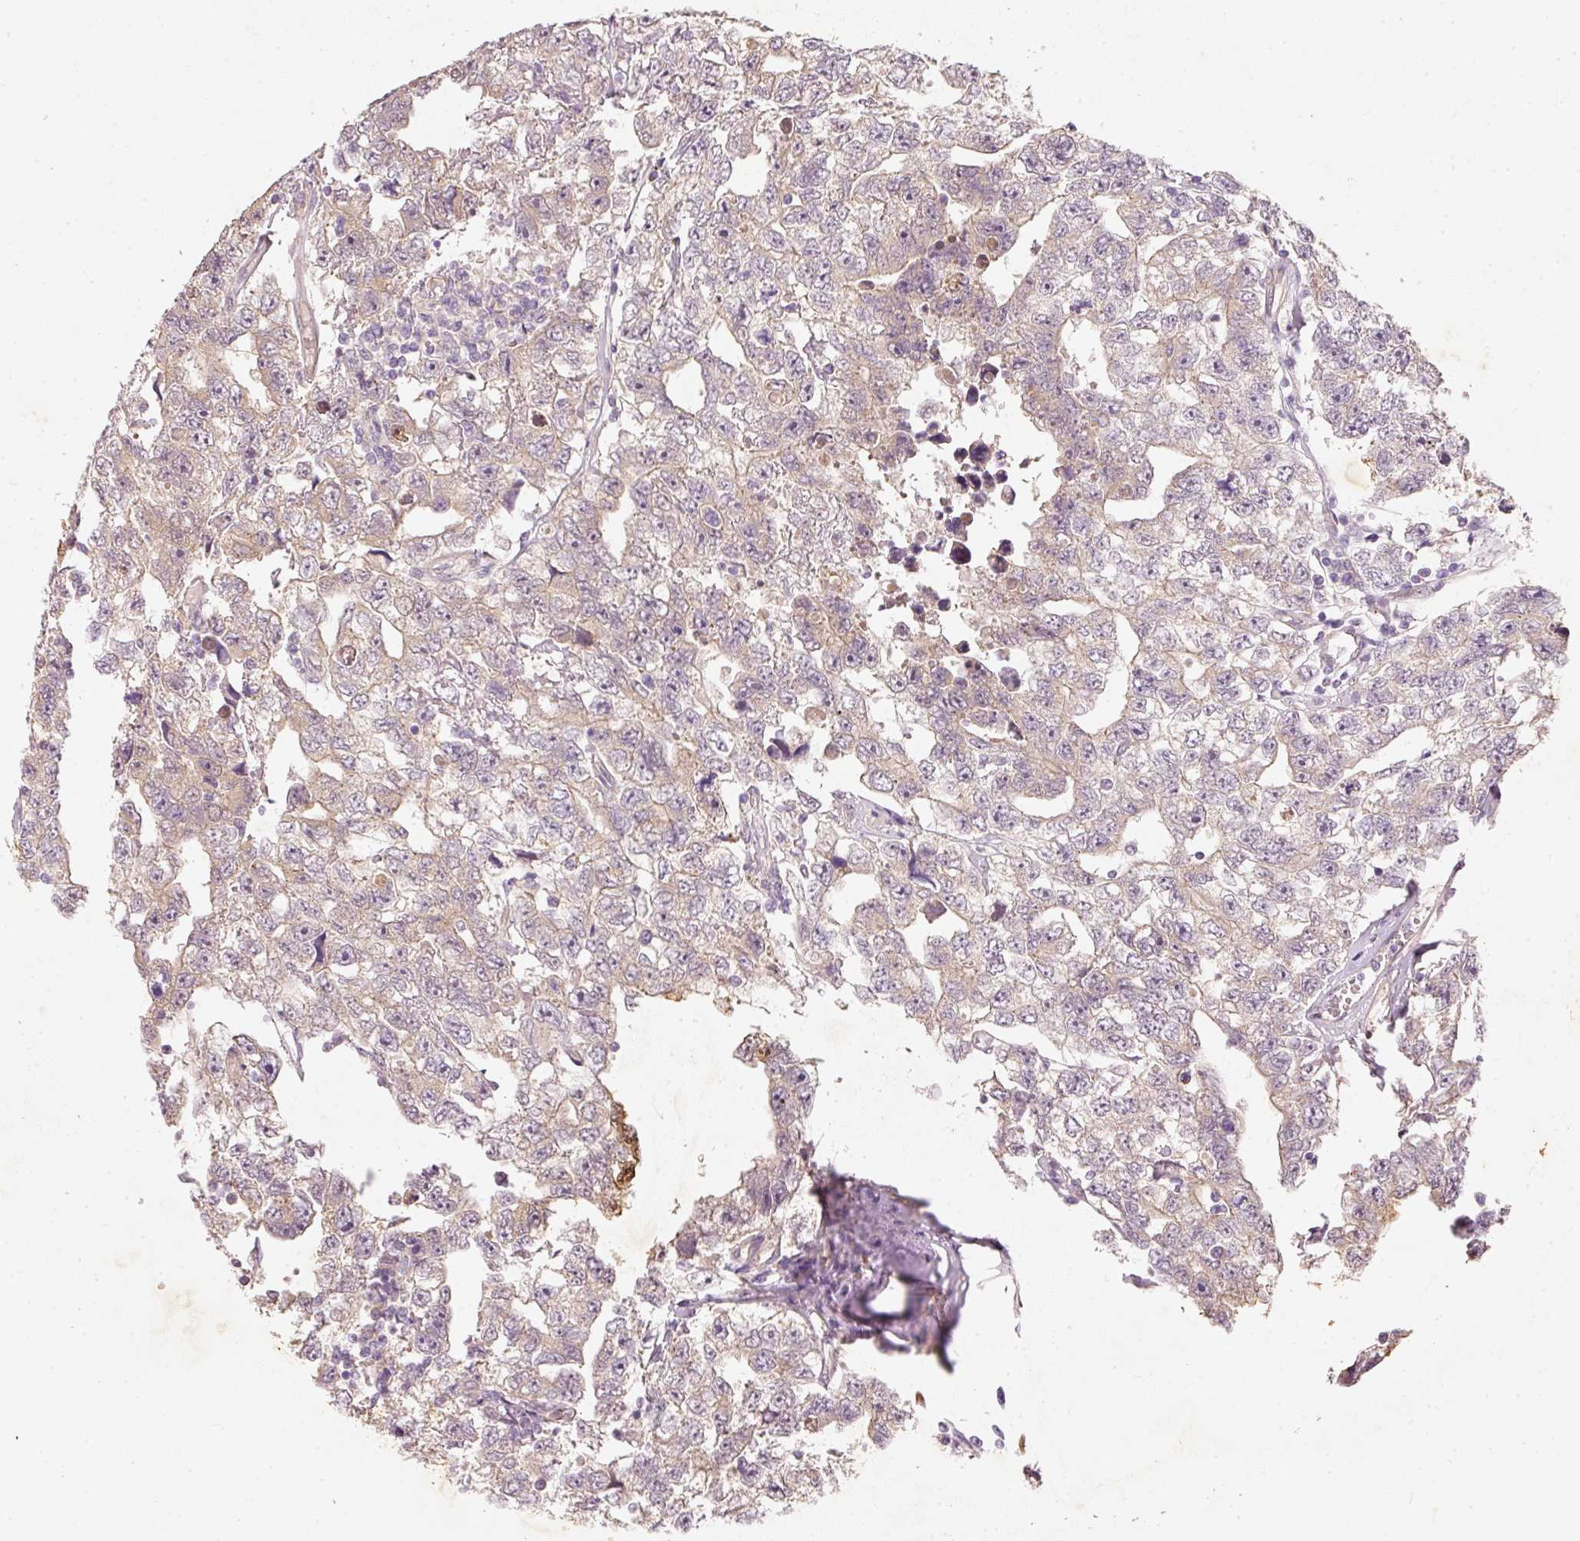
{"staining": {"intensity": "weak", "quantity": "25%-75%", "location": "cytoplasmic/membranous"}, "tissue": "testis cancer", "cell_type": "Tumor cells", "image_type": "cancer", "snomed": [{"axis": "morphology", "description": "Carcinoma, Embryonal, NOS"}, {"axis": "topography", "description": "Testis"}], "caption": "The photomicrograph displays immunohistochemical staining of testis embryonal carcinoma. There is weak cytoplasmic/membranous positivity is appreciated in about 25%-75% of tumor cells.", "gene": "RGL2", "patient": {"sex": "male", "age": 22}}